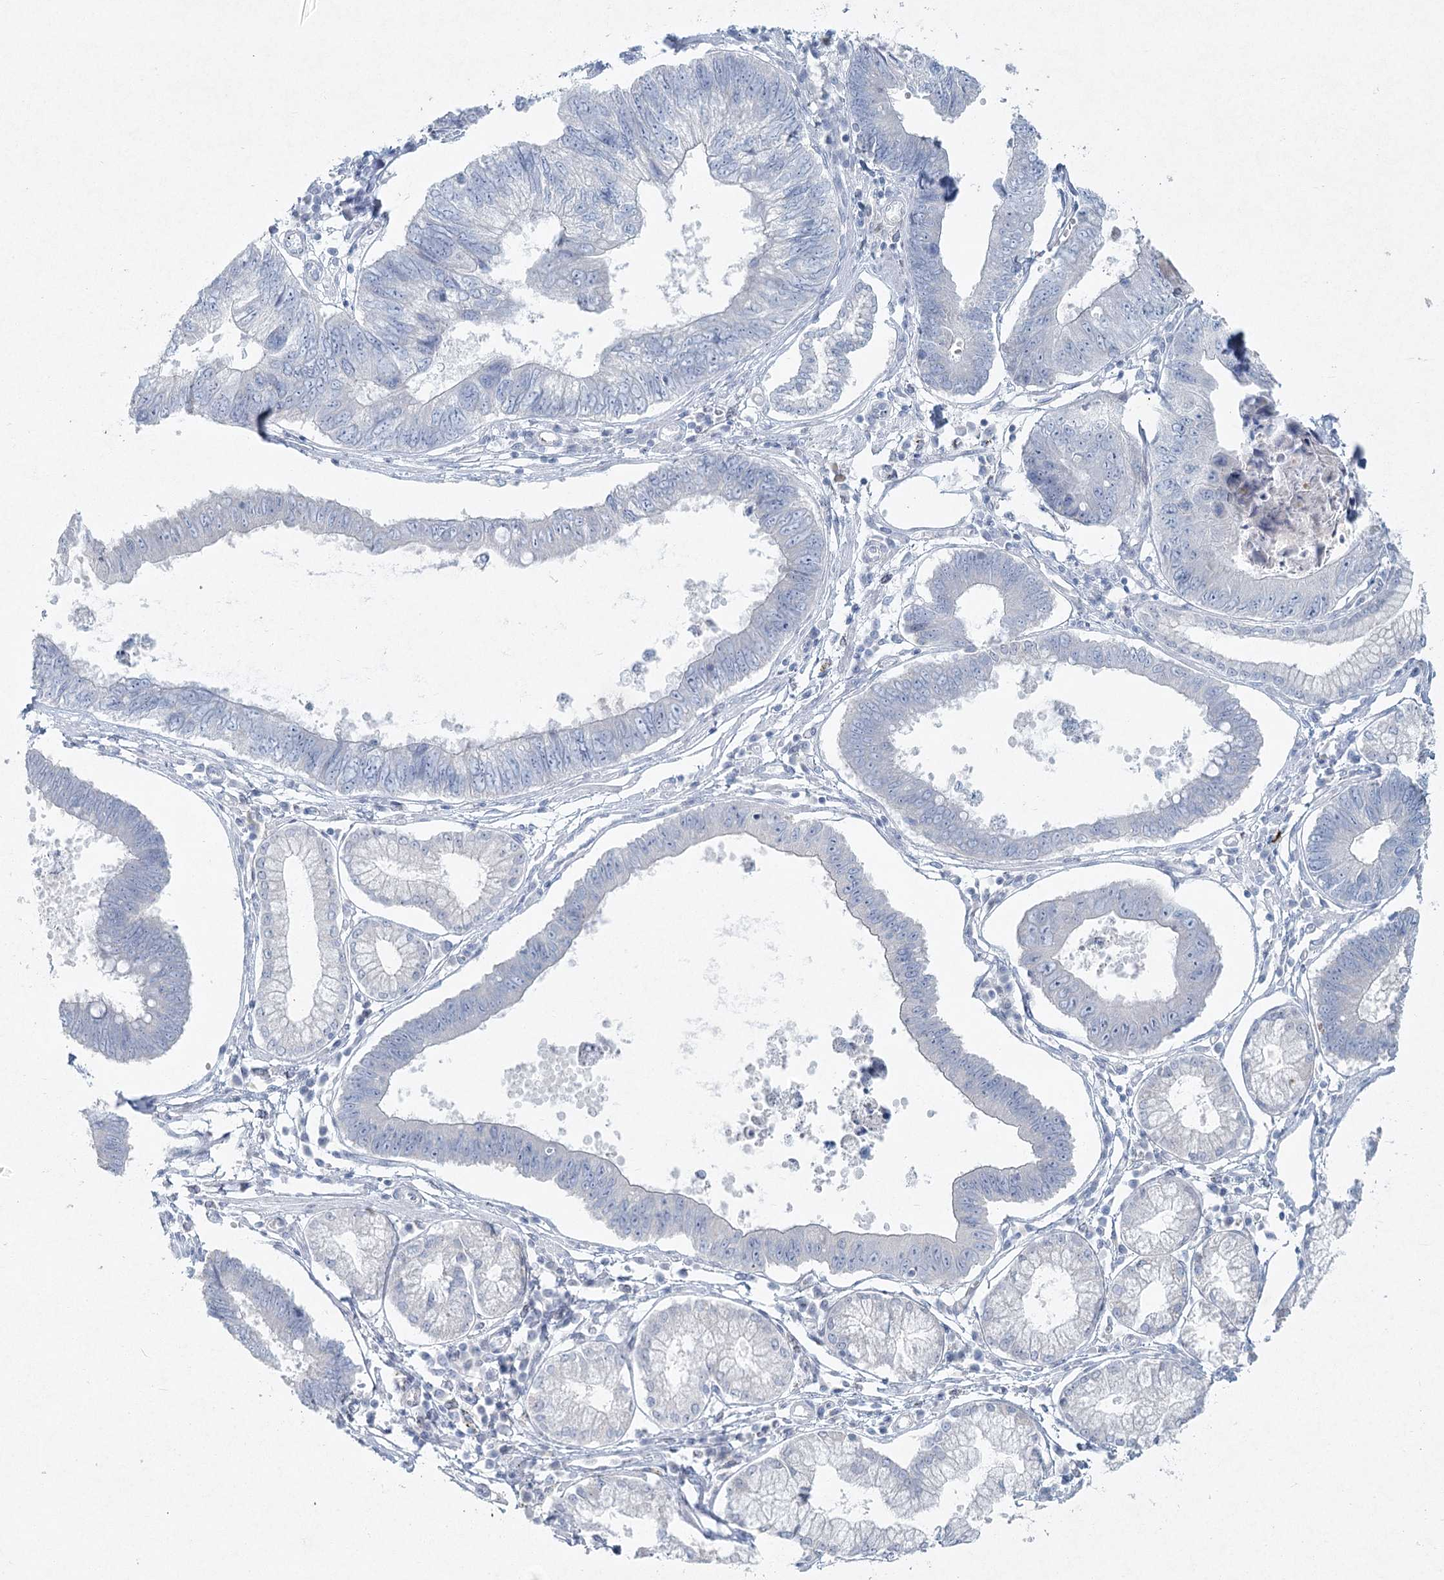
{"staining": {"intensity": "negative", "quantity": "none", "location": "none"}, "tissue": "stomach cancer", "cell_type": "Tumor cells", "image_type": "cancer", "snomed": [{"axis": "morphology", "description": "Adenocarcinoma, NOS"}, {"axis": "topography", "description": "Stomach"}], "caption": "Tumor cells show no significant expression in adenocarcinoma (stomach). The staining is performed using DAB (3,3'-diaminobenzidine) brown chromogen with nuclei counter-stained in using hematoxylin.", "gene": "LRP2BP", "patient": {"sex": "male", "age": 59}}